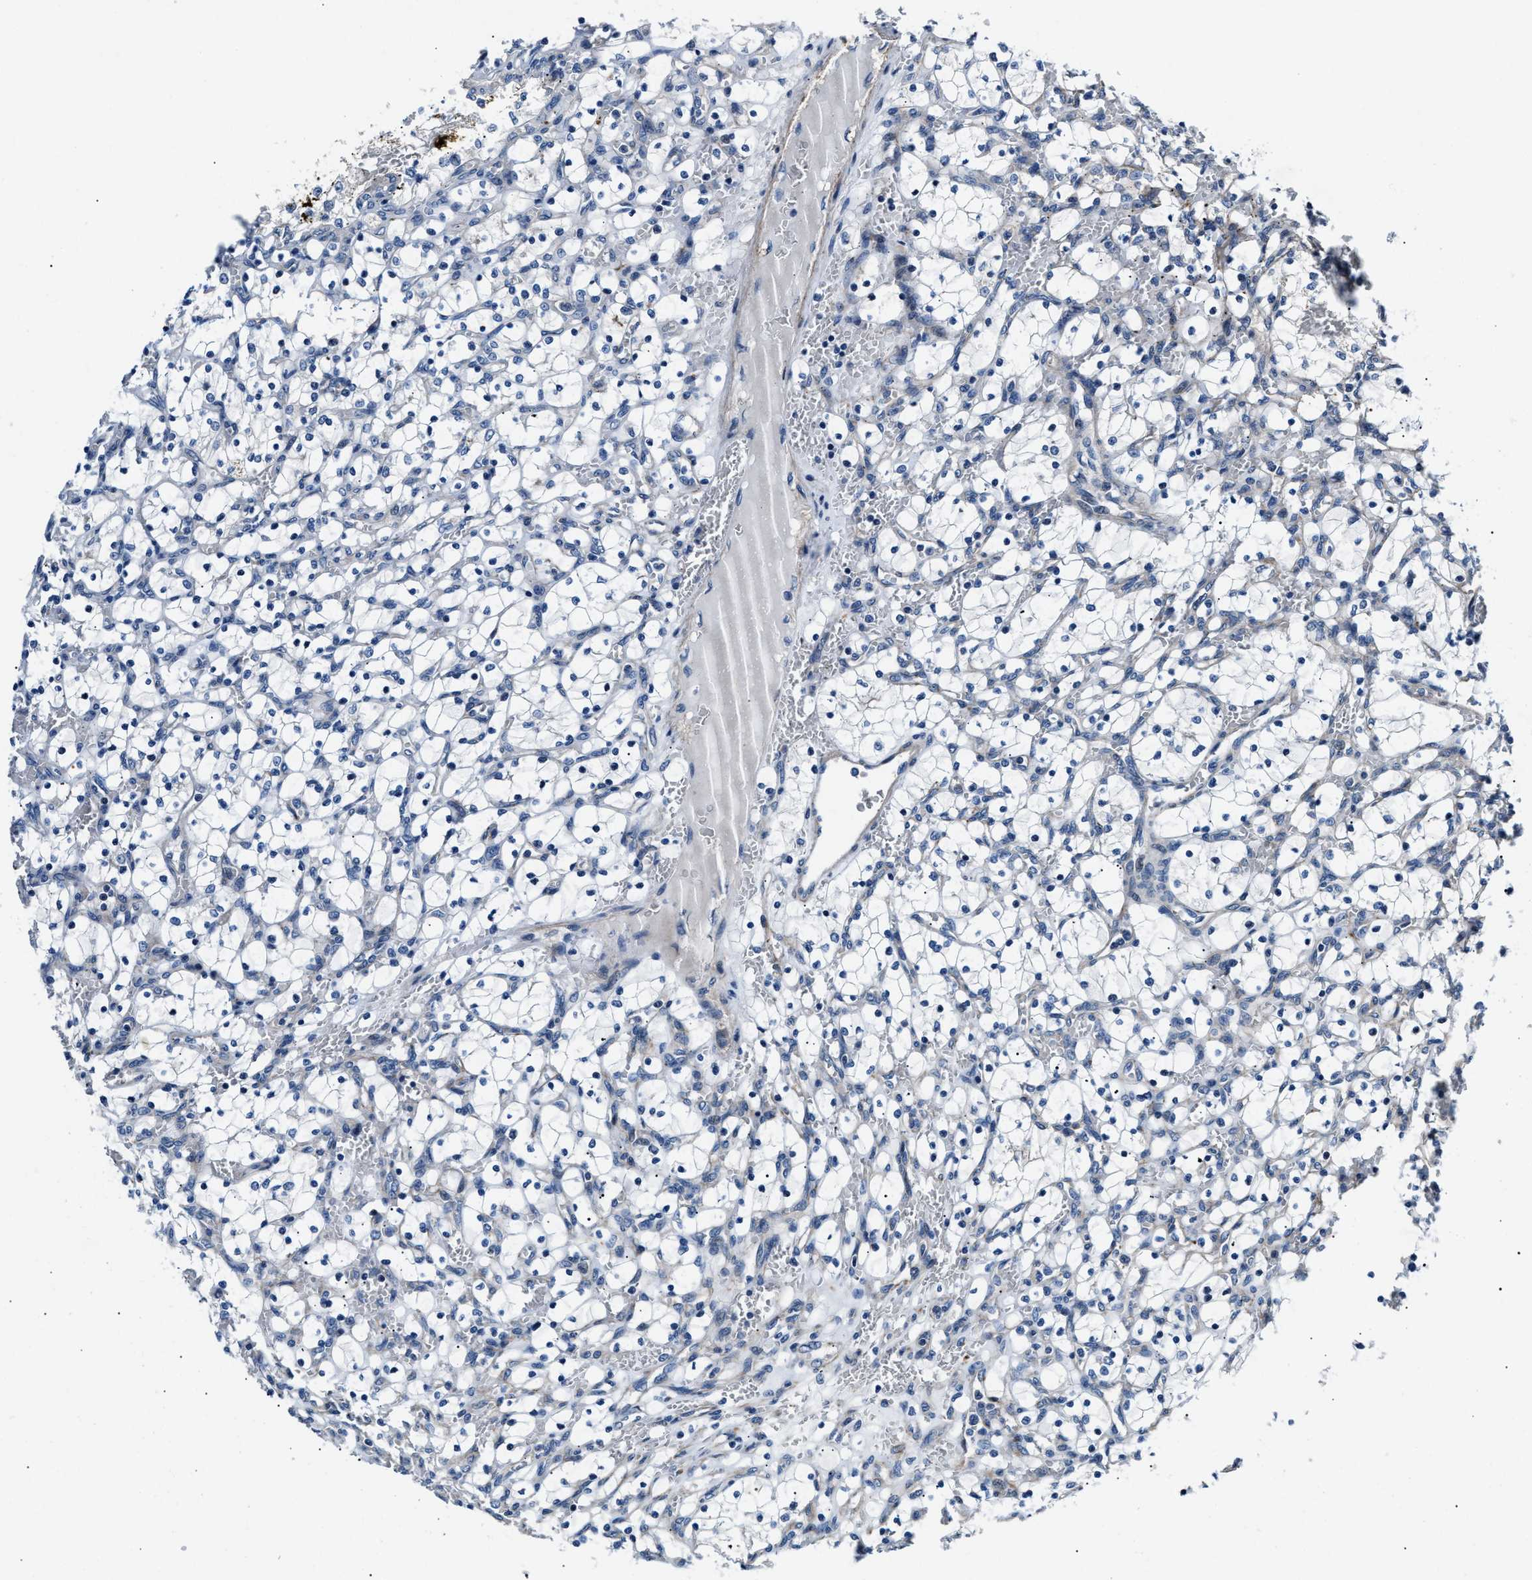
{"staining": {"intensity": "negative", "quantity": "none", "location": "none"}, "tissue": "renal cancer", "cell_type": "Tumor cells", "image_type": "cancer", "snomed": [{"axis": "morphology", "description": "Adenocarcinoma, NOS"}, {"axis": "topography", "description": "Kidney"}], "caption": "Adenocarcinoma (renal) was stained to show a protein in brown. There is no significant staining in tumor cells. (Immunohistochemistry (ihc), brightfield microscopy, high magnification).", "gene": "MPDZ", "patient": {"sex": "female", "age": 69}}